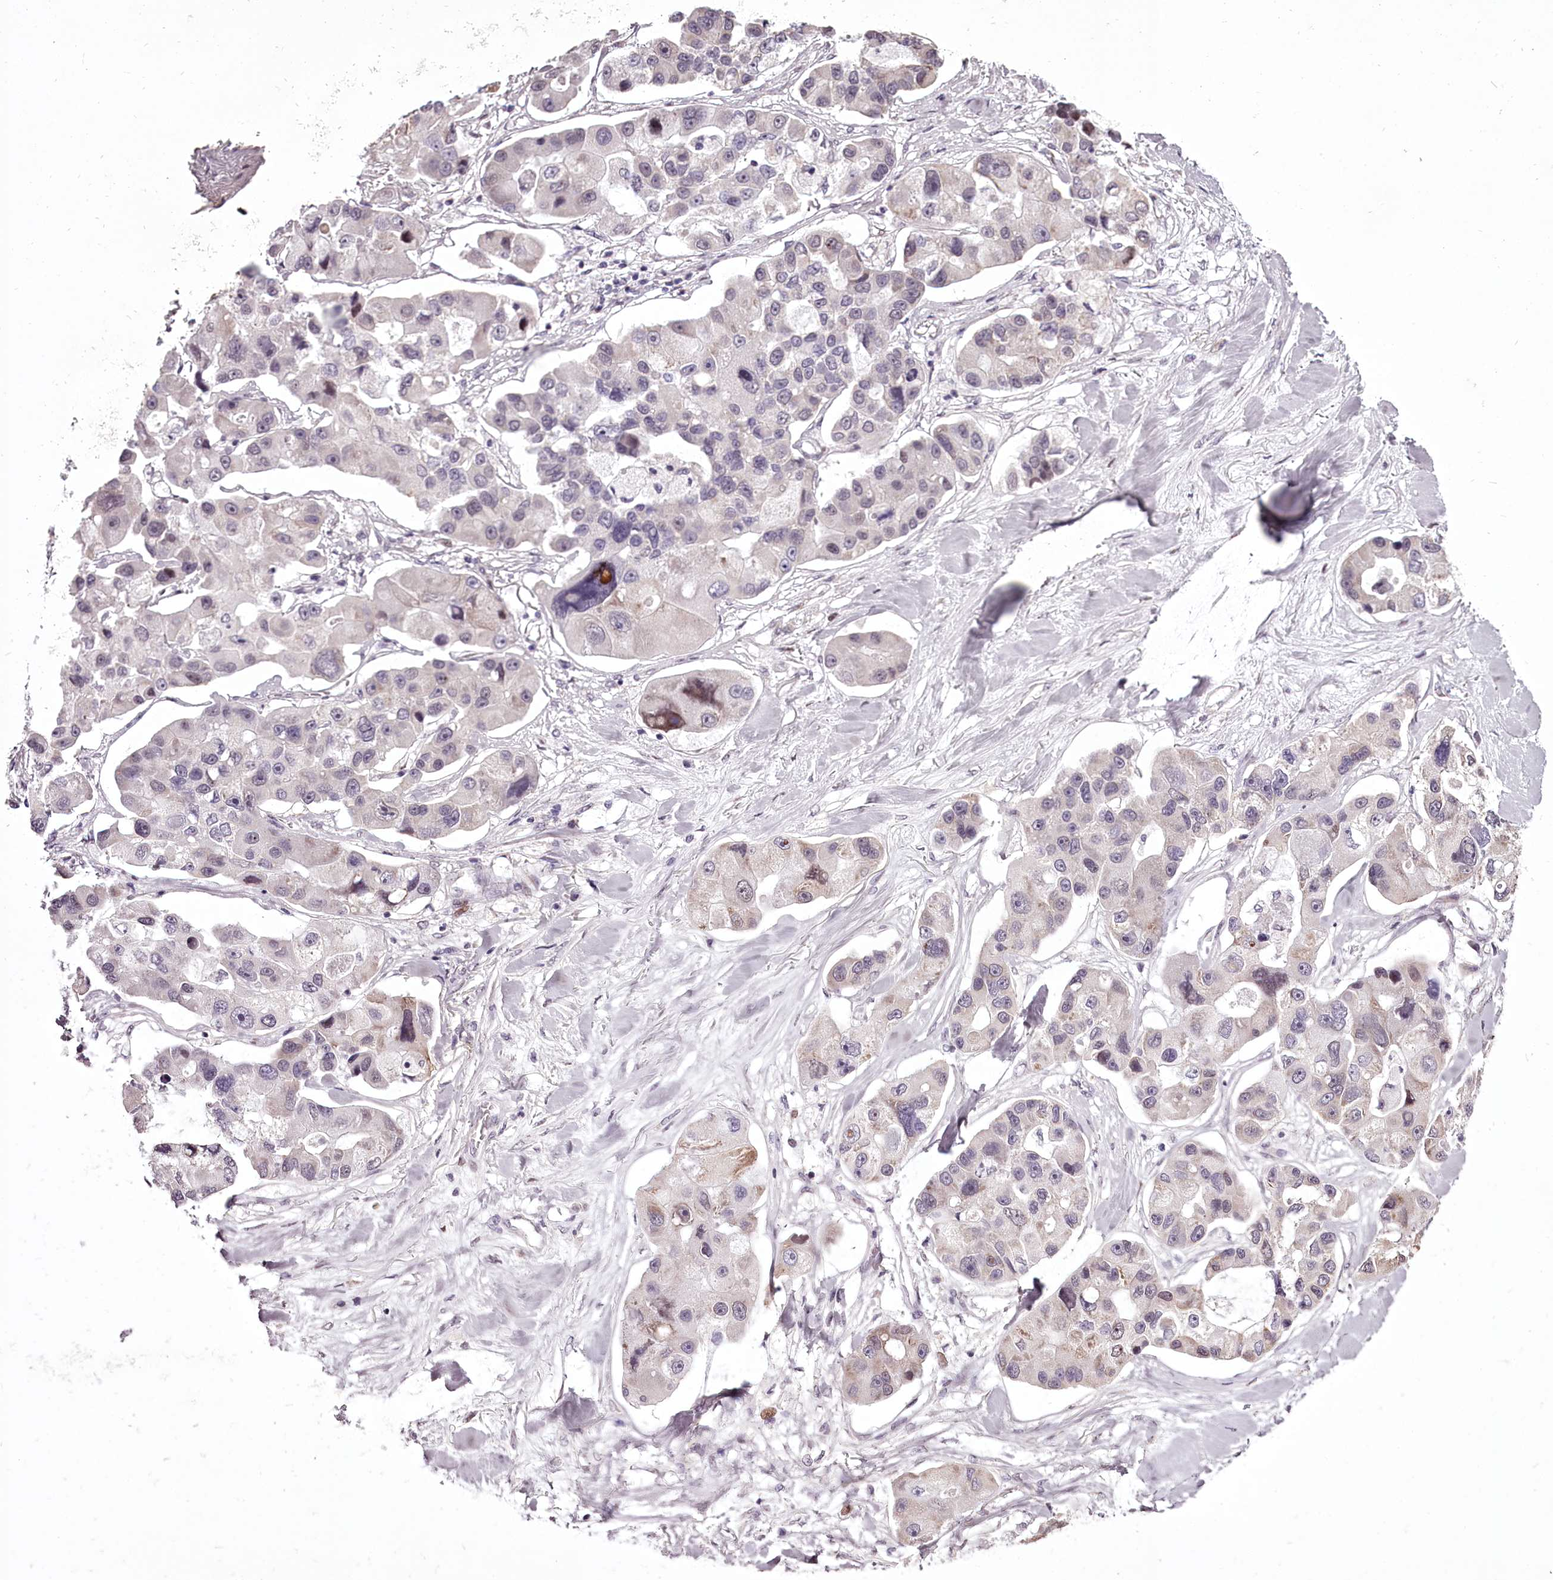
{"staining": {"intensity": "weak", "quantity": "<25%", "location": "cytoplasmic/membranous,nuclear"}, "tissue": "lung cancer", "cell_type": "Tumor cells", "image_type": "cancer", "snomed": [{"axis": "morphology", "description": "Adenocarcinoma, NOS"}, {"axis": "topography", "description": "Lung"}], "caption": "Photomicrograph shows no significant protein staining in tumor cells of lung cancer.", "gene": "C1orf56", "patient": {"sex": "female", "age": 54}}